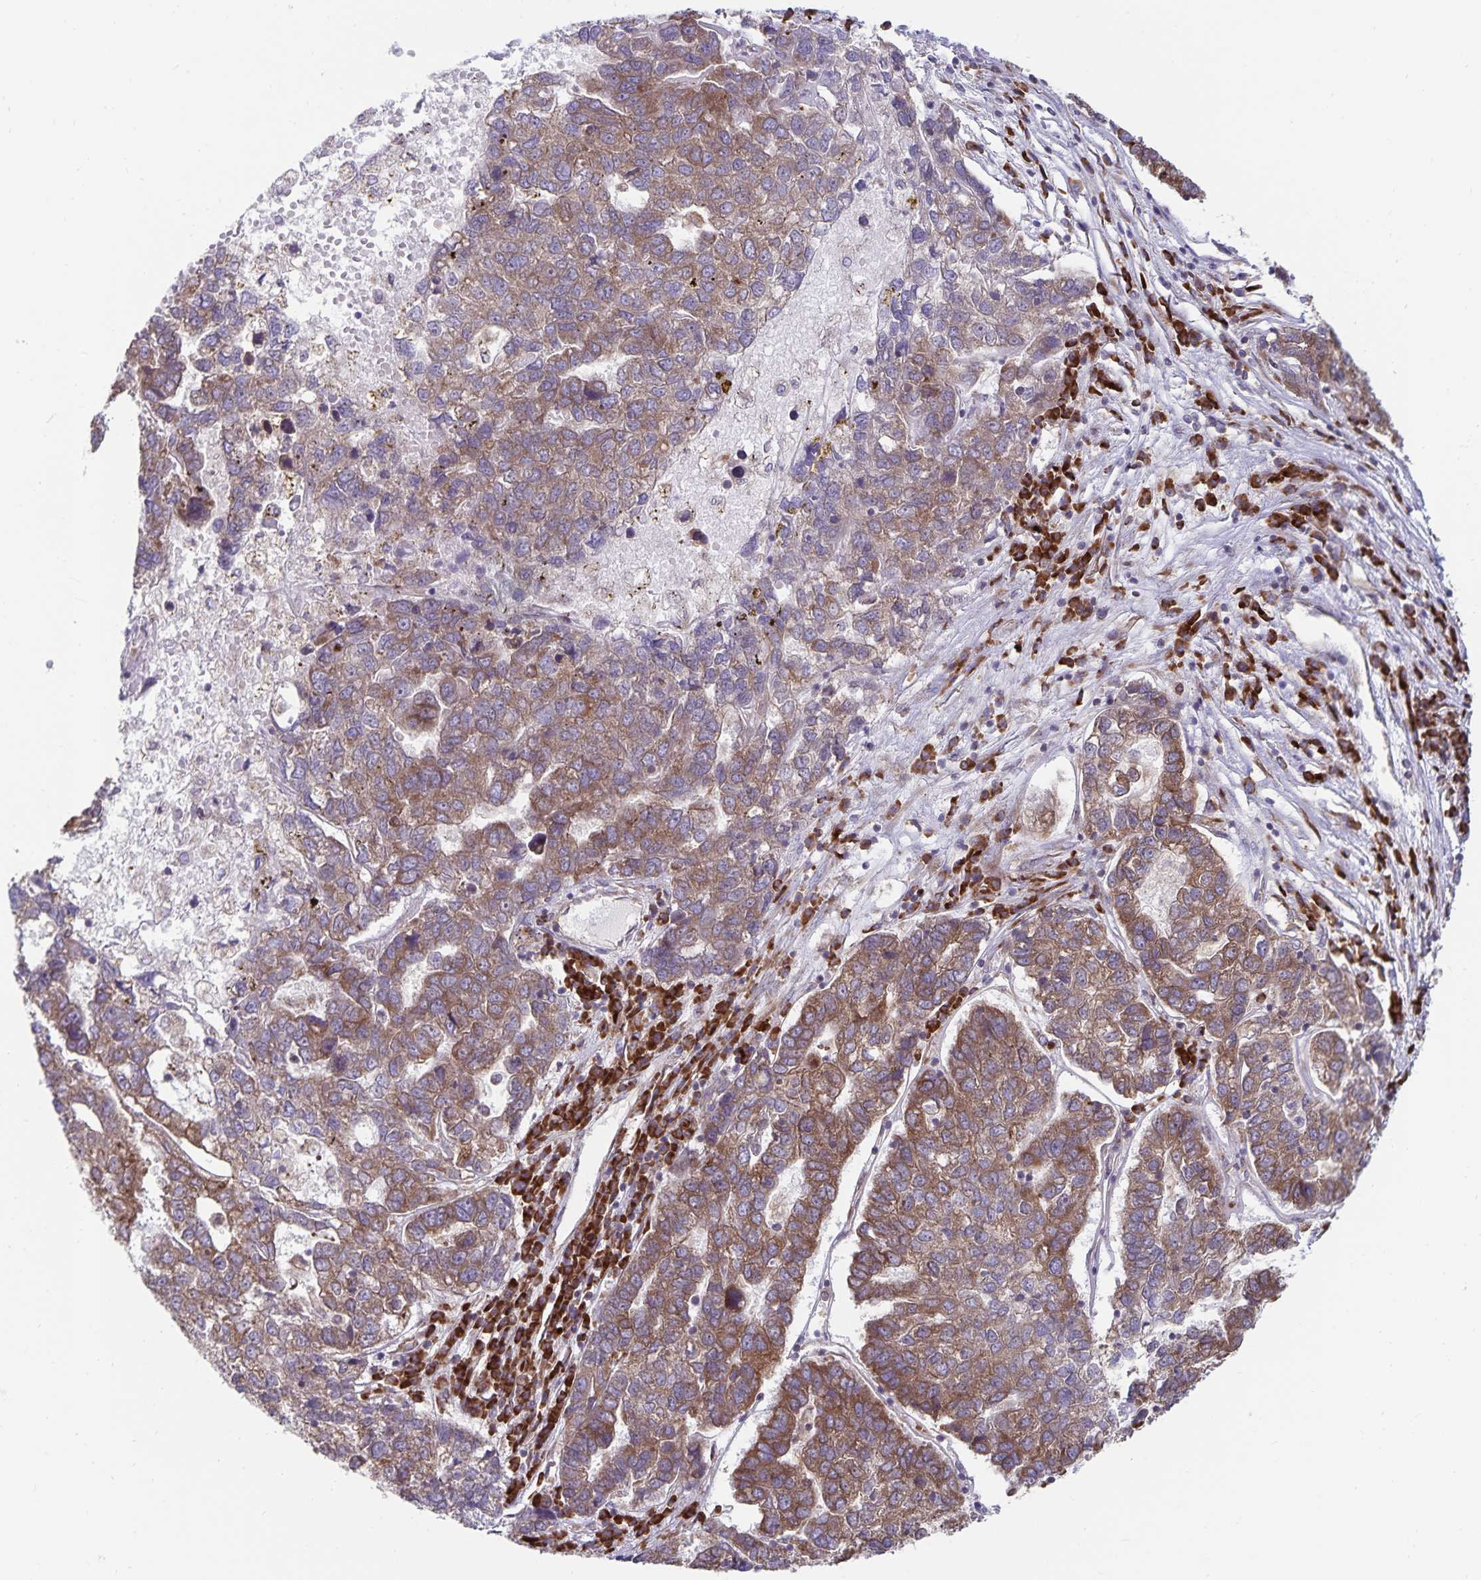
{"staining": {"intensity": "moderate", "quantity": ">75%", "location": "cytoplasmic/membranous"}, "tissue": "pancreatic cancer", "cell_type": "Tumor cells", "image_type": "cancer", "snomed": [{"axis": "morphology", "description": "Adenocarcinoma, NOS"}, {"axis": "topography", "description": "Pancreas"}], "caption": "The photomicrograph demonstrates staining of pancreatic cancer, revealing moderate cytoplasmic/membranous protein positivity (brown color) within tumor cells.", "gene": "SEC62", "patient": {"sex": "female", "age": 61}}